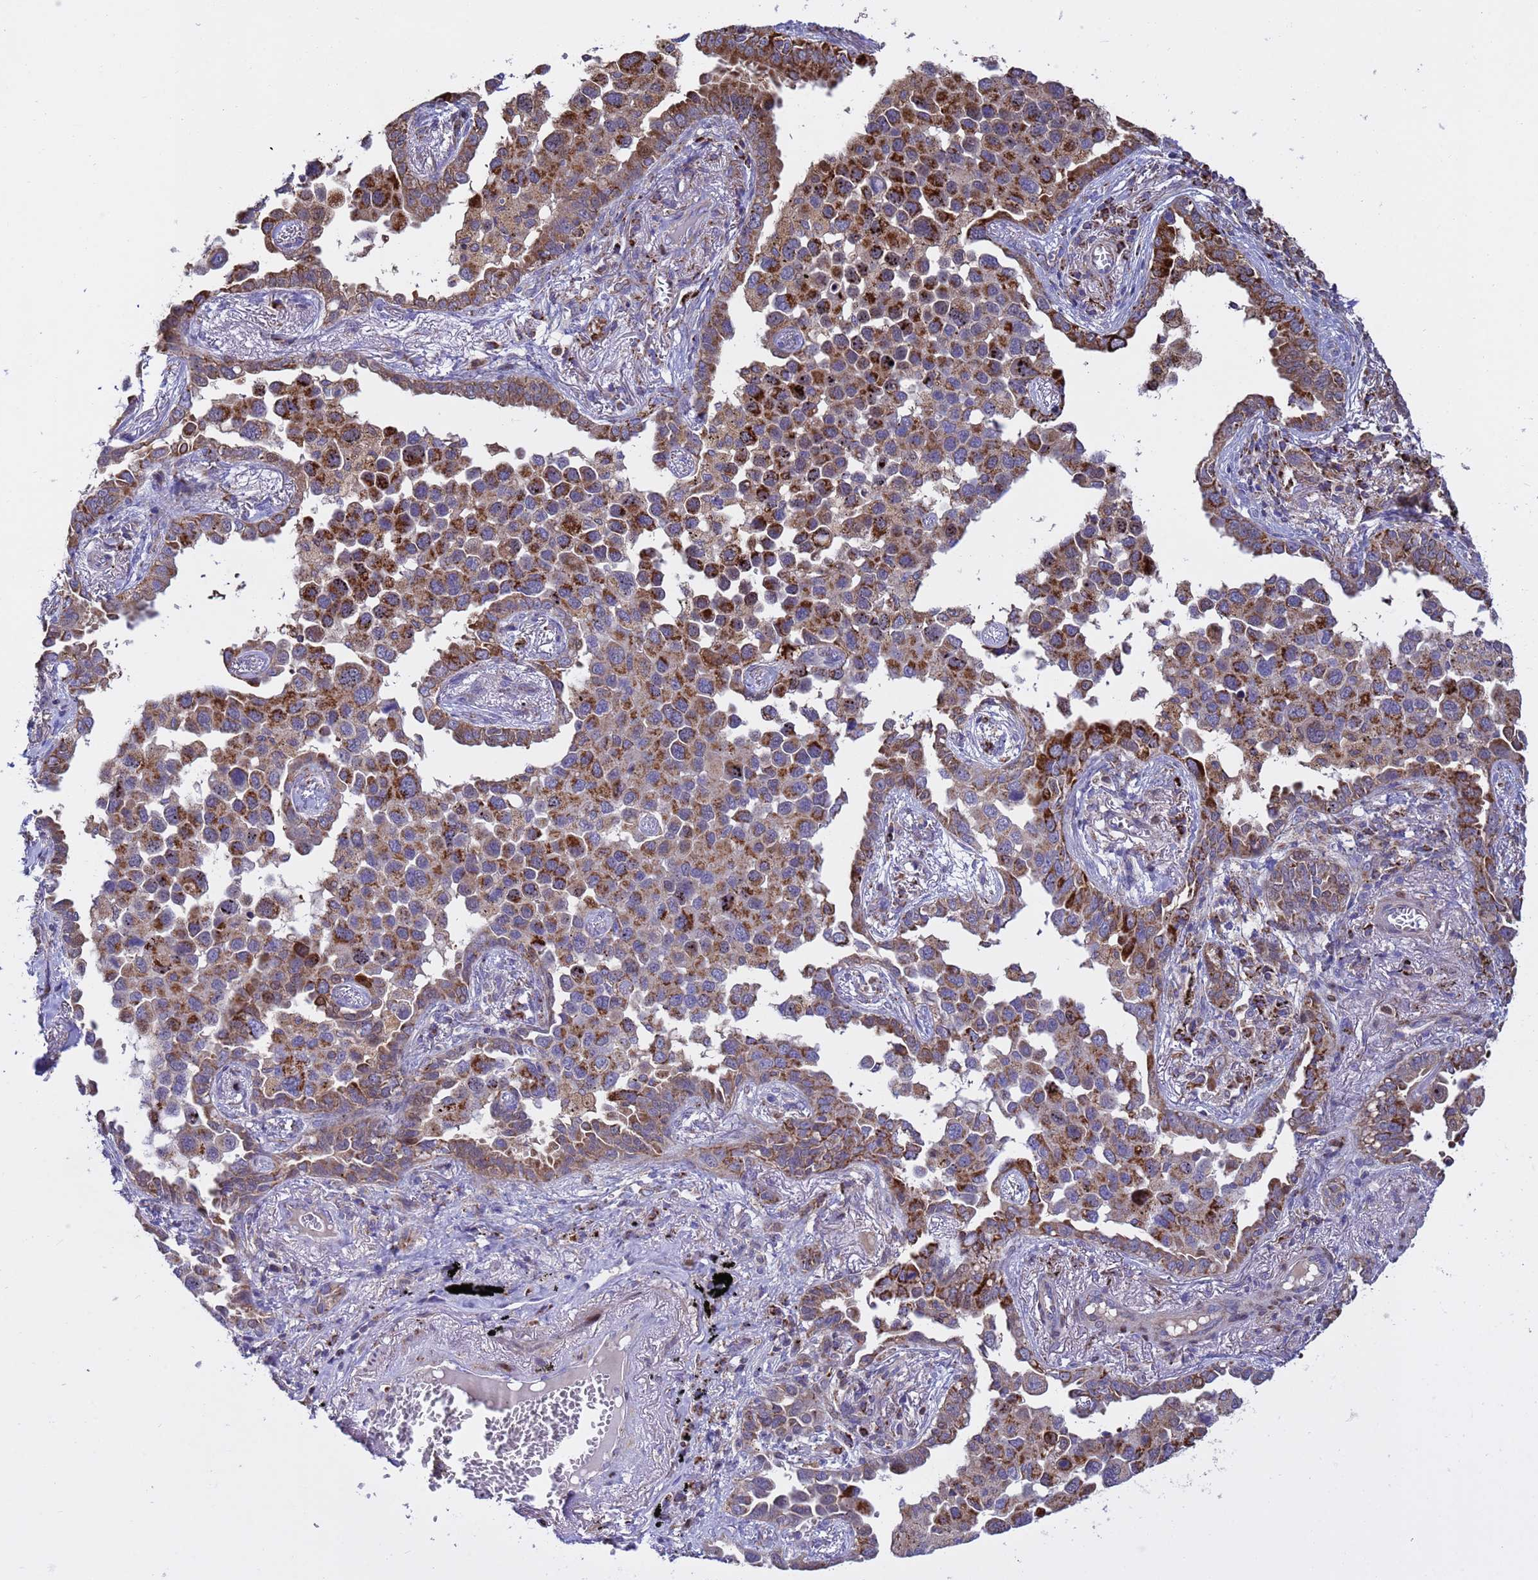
{"staining": {"intensity": "moderate", "quantity": ">75%", "location": "cytoplasmic/membranous"}, "tissue": "lung cancer", "cell_type": "Tumor cells", "image_type": "cancer", "snomed": [{"axis": "morphology", "description": "Adenocarcinoma, NOS"}, {"axis": "topography", "description": "Lung"}], "caption": "This image demonstrates immunohistochemistry staining of human lung cancer, with medium moderate cytoplasmic/membranous positivity in approximately >75% of tumor cells.", "gene": "TUBGCP3", "patient": {"sex": "male", "age": 67}}